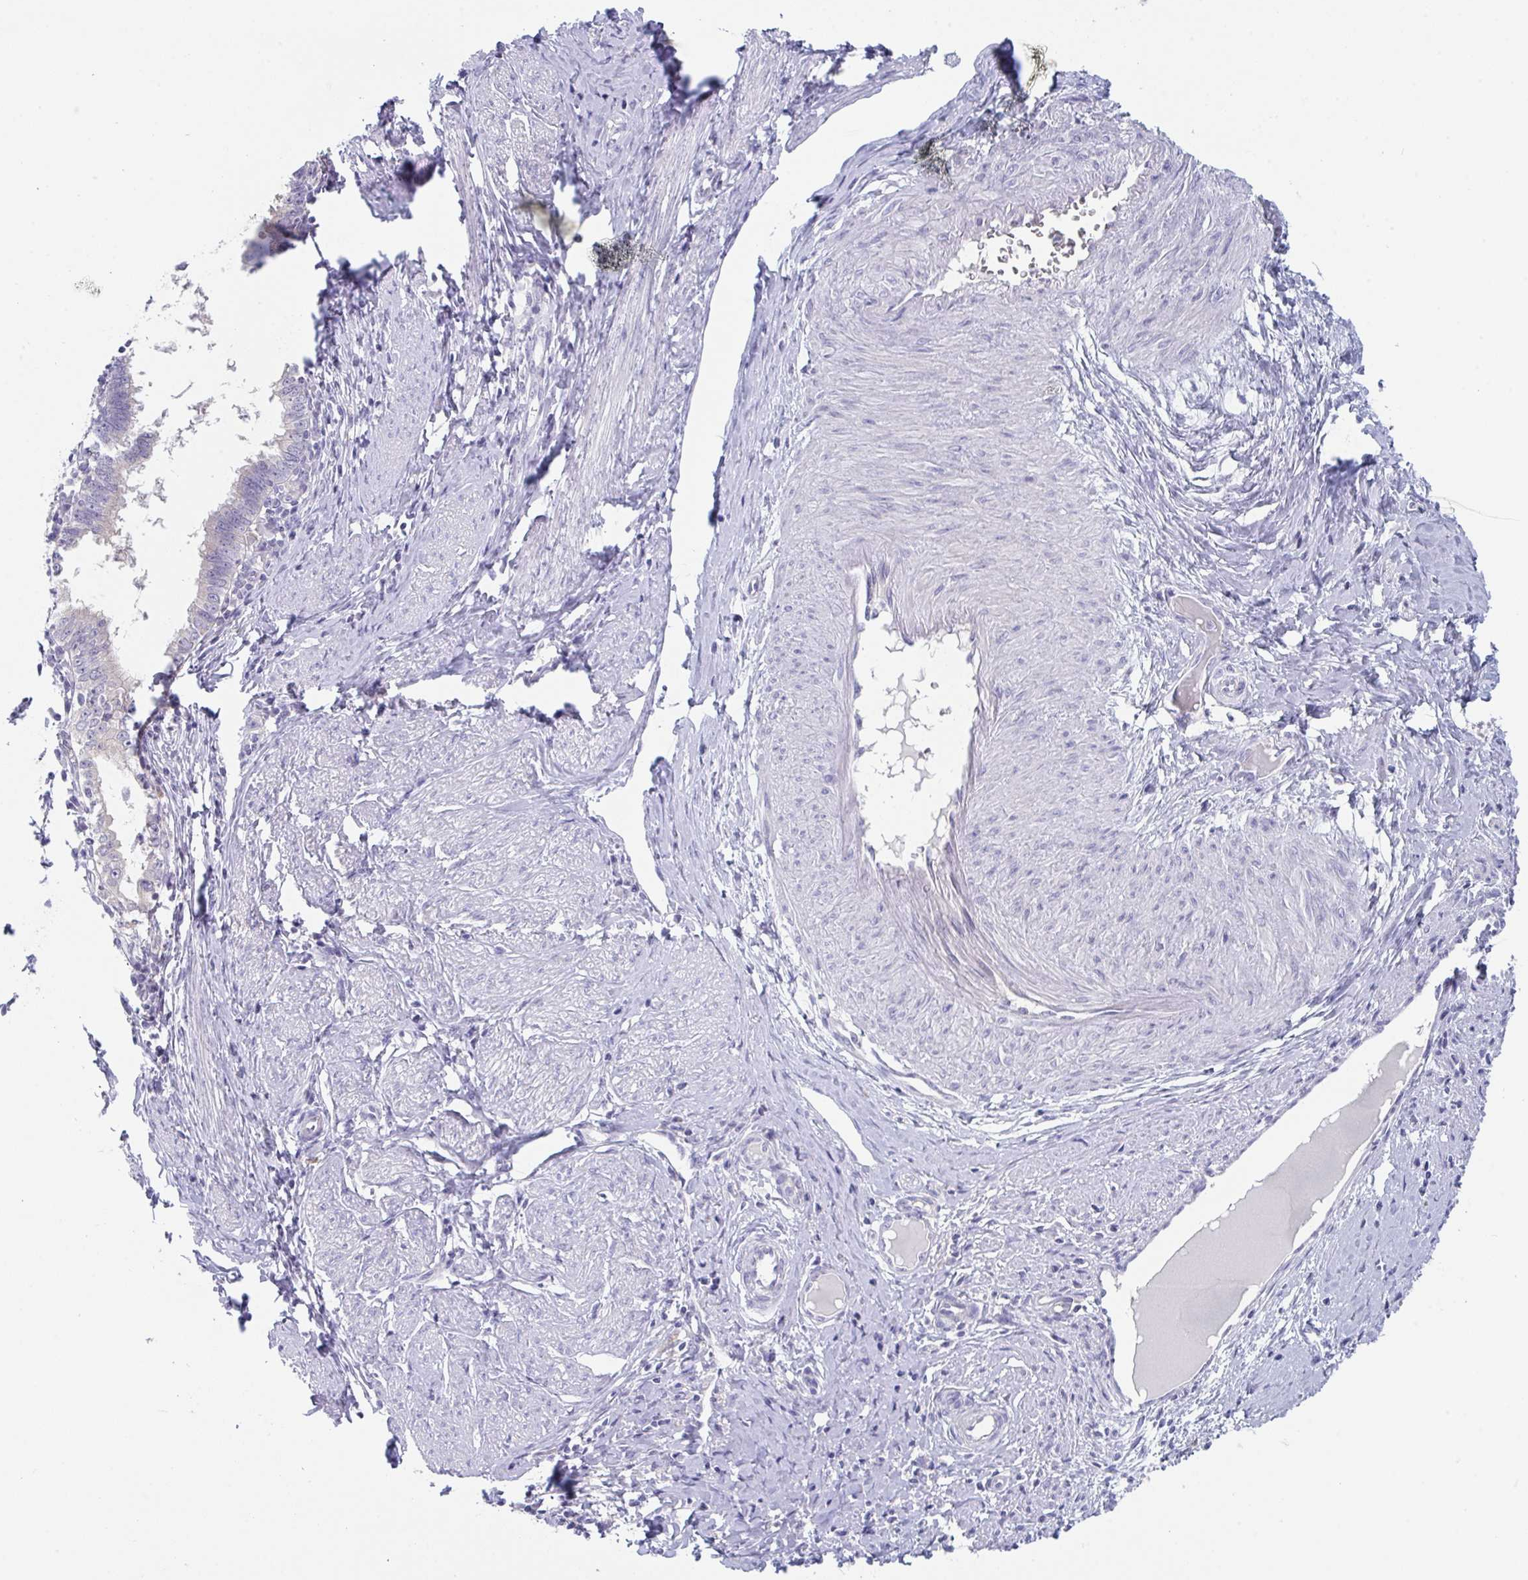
{"staining": {"intensity": "negative", "quantity": "none", "location": "none"}, "tissue": "cervical cancer", "cell_type": "Tumor cells", "image_type": "cancer", "snomed": [{"axis": "morphology", "description": "Adenocarcinoma, NOS"}, {"axis": "topography", "description": "Cervix"}], "caption": "Tumor cells are negative for protein expression in human cervical cancer.", "gene": "PTPRD", "patient": {"sex": "female", "age": 36}}